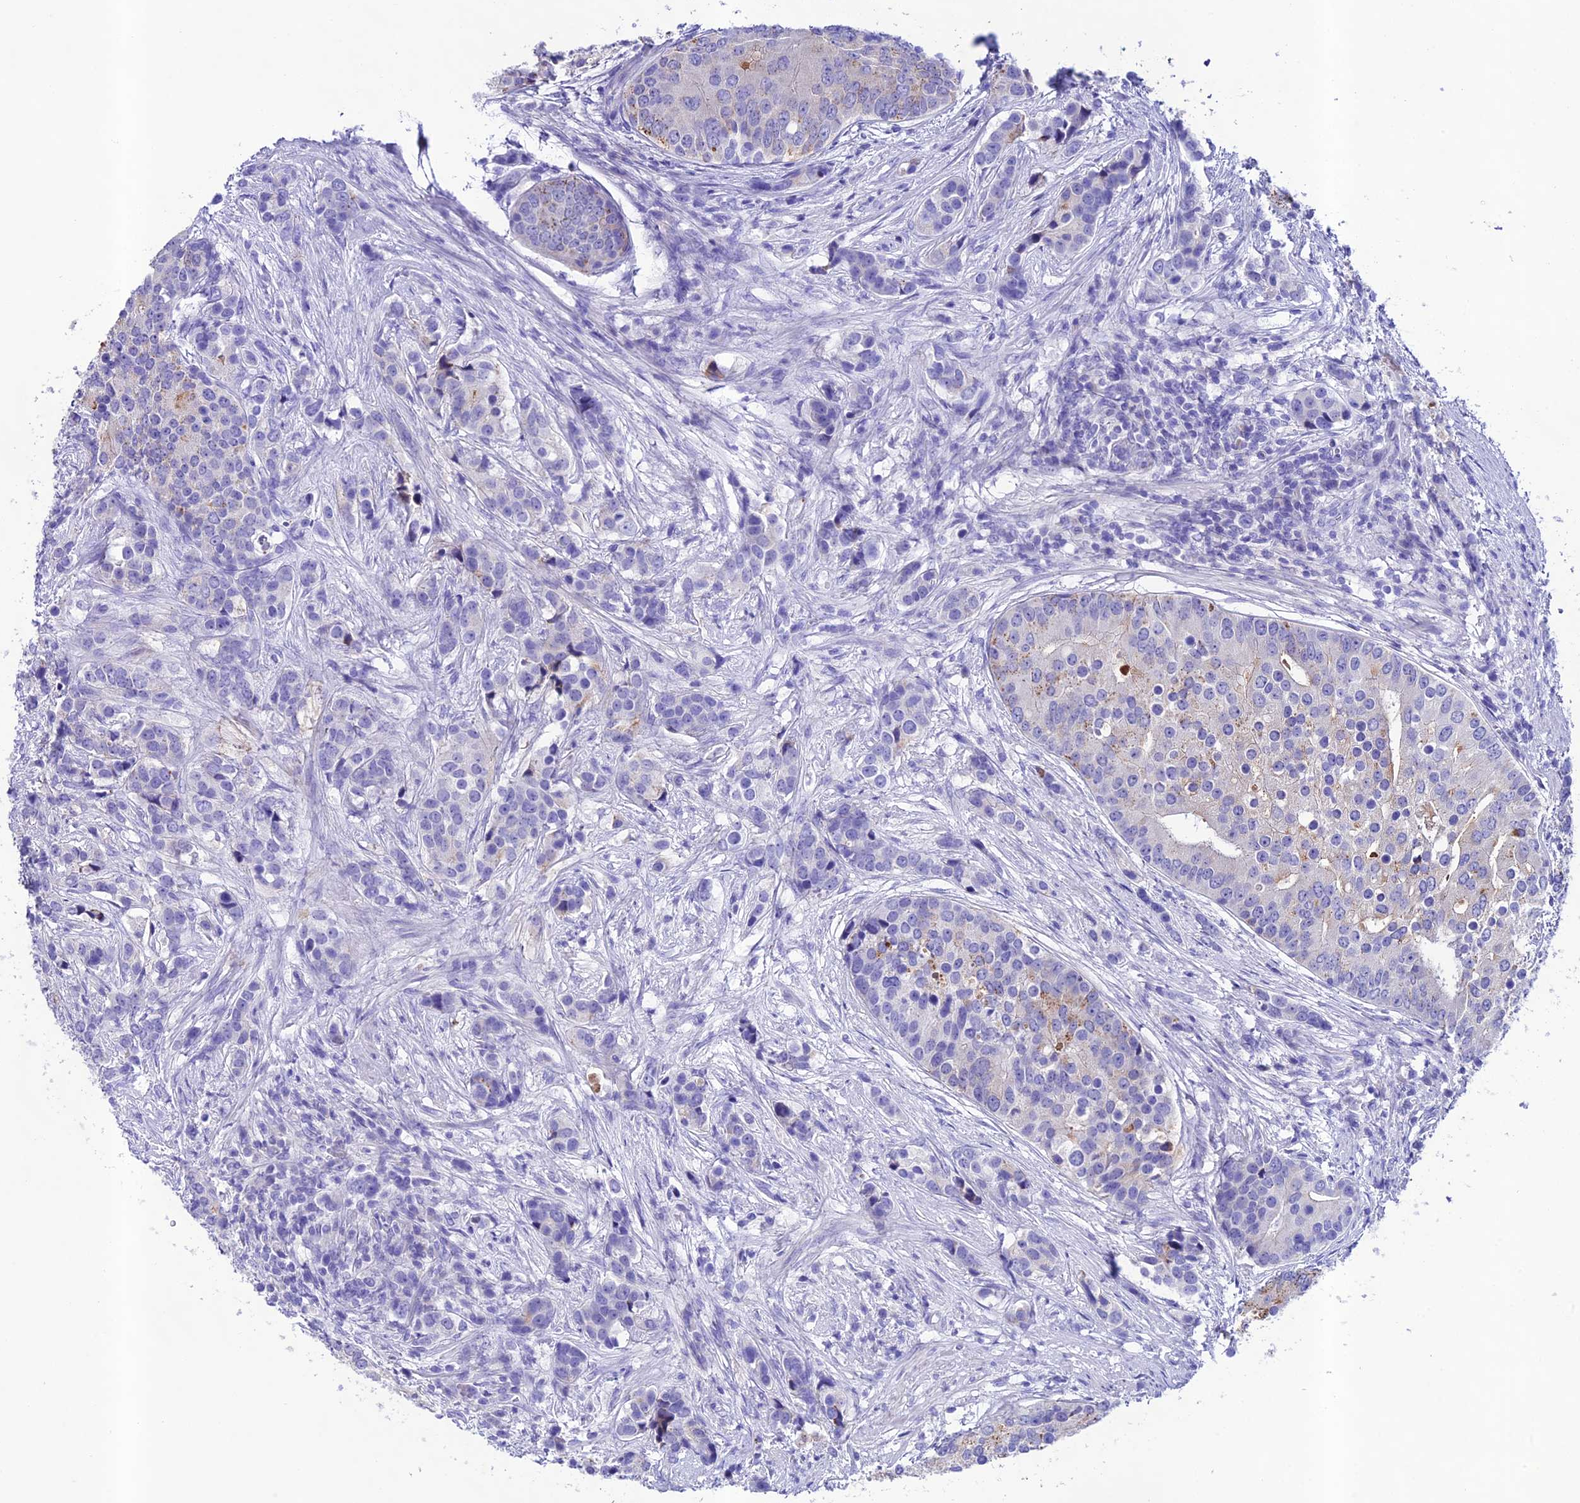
{"staining": {"intensity": "weak", "quantity": "<25%", "location": "cytoplasmic/membranous"}, "tissue": "prostate cancer", "cell_type": "Tumor cells", "image_type": "cancer", "snomed": [{"axis": "morphology", "description": "Adenocarcinoma, High grade"}, {"axis": "topography", "description": "Prostate"}], "caption": "This is a histopathology image of immunohistochemistry (IHC) staining of prostate cancer (high-grade adenocarcinoma), which shows no positivity in tumor cells.", "gene": "NLRP6", "patient": {"sex": "male", "age": 62}}